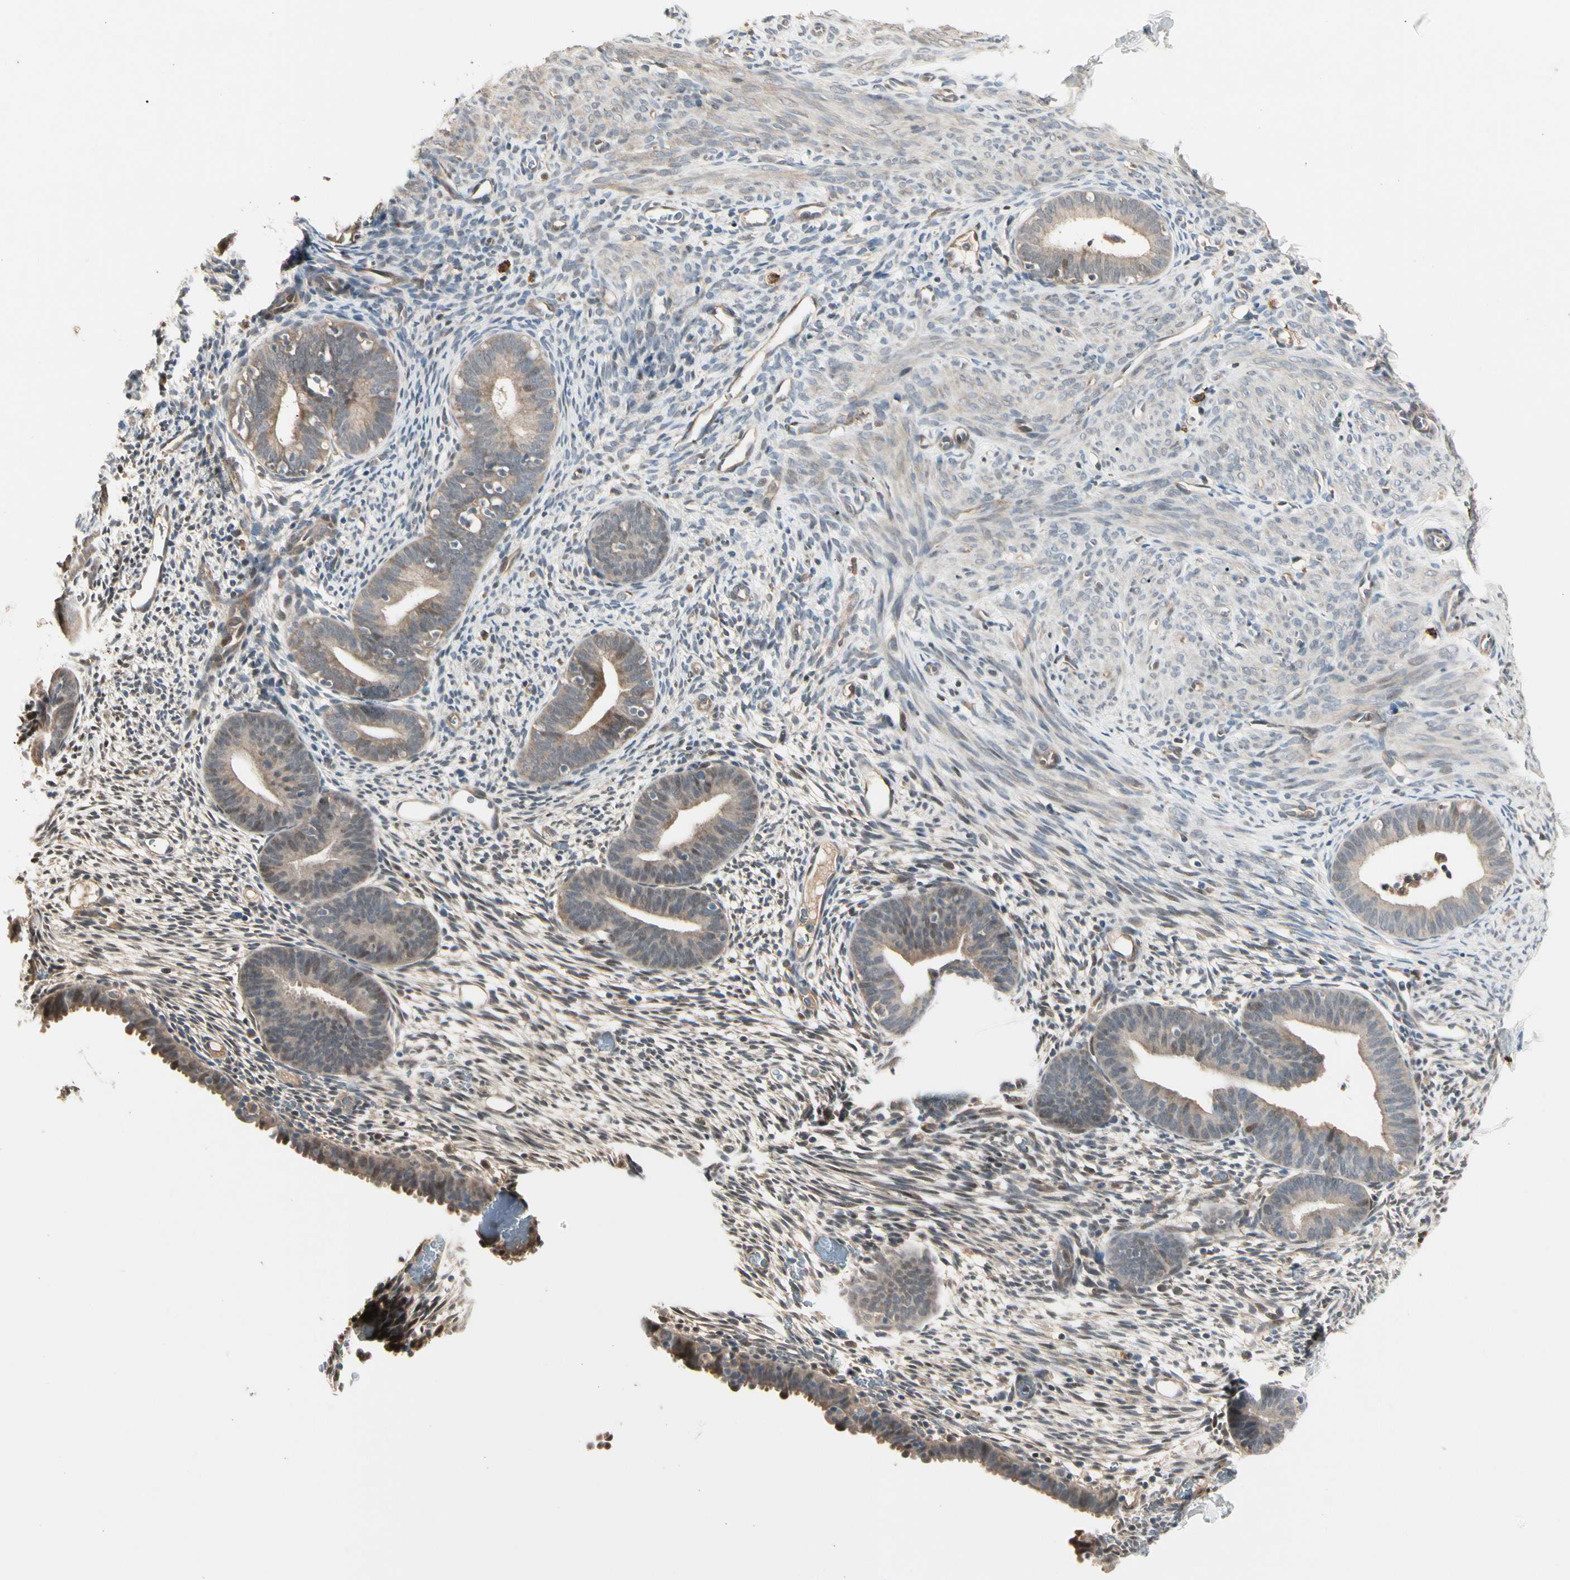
{"staining": {"intensity": "weak", "quantity": "25%-75%", "location": "cytoplasmic/membranous"}, "tissue": "endometrium", "cell_type": "Cells in endometrial stroma", "image_type": "normal", "snomed": [{"axis": "morphology", "description": "Normal tissue, NOS"}, {"axis": "morphology", "description": "Atrophy, NOS"}, {"axis": "topography", "description": "Uterus"}, {"axis": "topography", "description": "Endometrium"}], "caption": "A micrograph of human endometrium stained for a protein shows weak cytoplasmic/membranous brown staining in cells in endometrial stroma.", "gene": "ATG4C", "patient": {"sex": "female", "age": 68}}